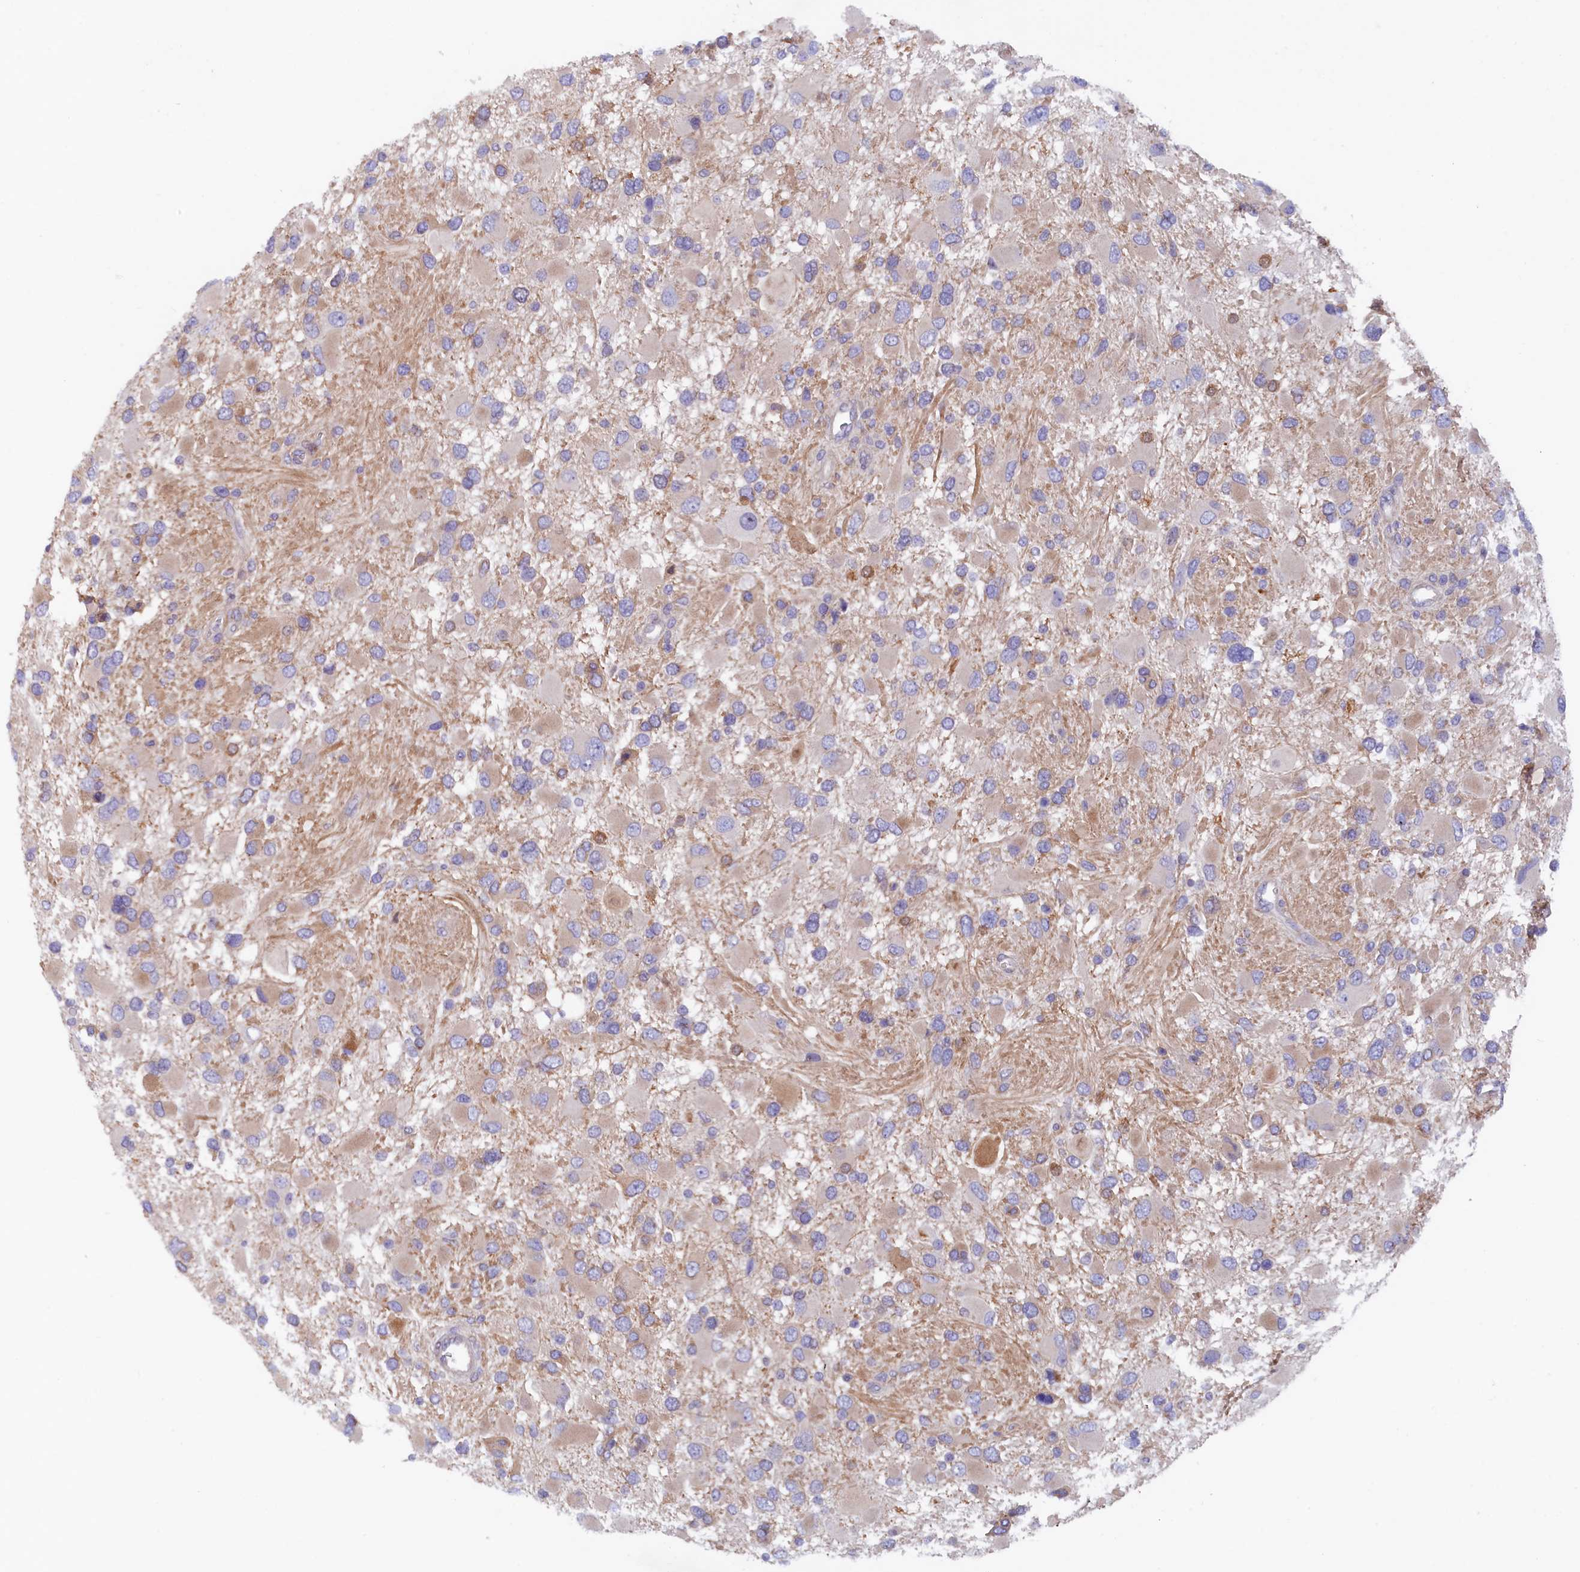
{"staining": {"intensity": "negative", "quantity": "none", "location": "none"}, "tissue": "glioma", "cell_type": "Tumor cells", "image_type": "cancer", "snomed": [{"axis": "morphology", "description": "Glioma, malignant, High grade"}, {"axis": "topography", "description": "Brain"}], "caption": "Tumor cells show no significant protein expression in malignant high-grade glioma.", "gene": "JPT2", "patient": {"sex": "male", "age": 53}}